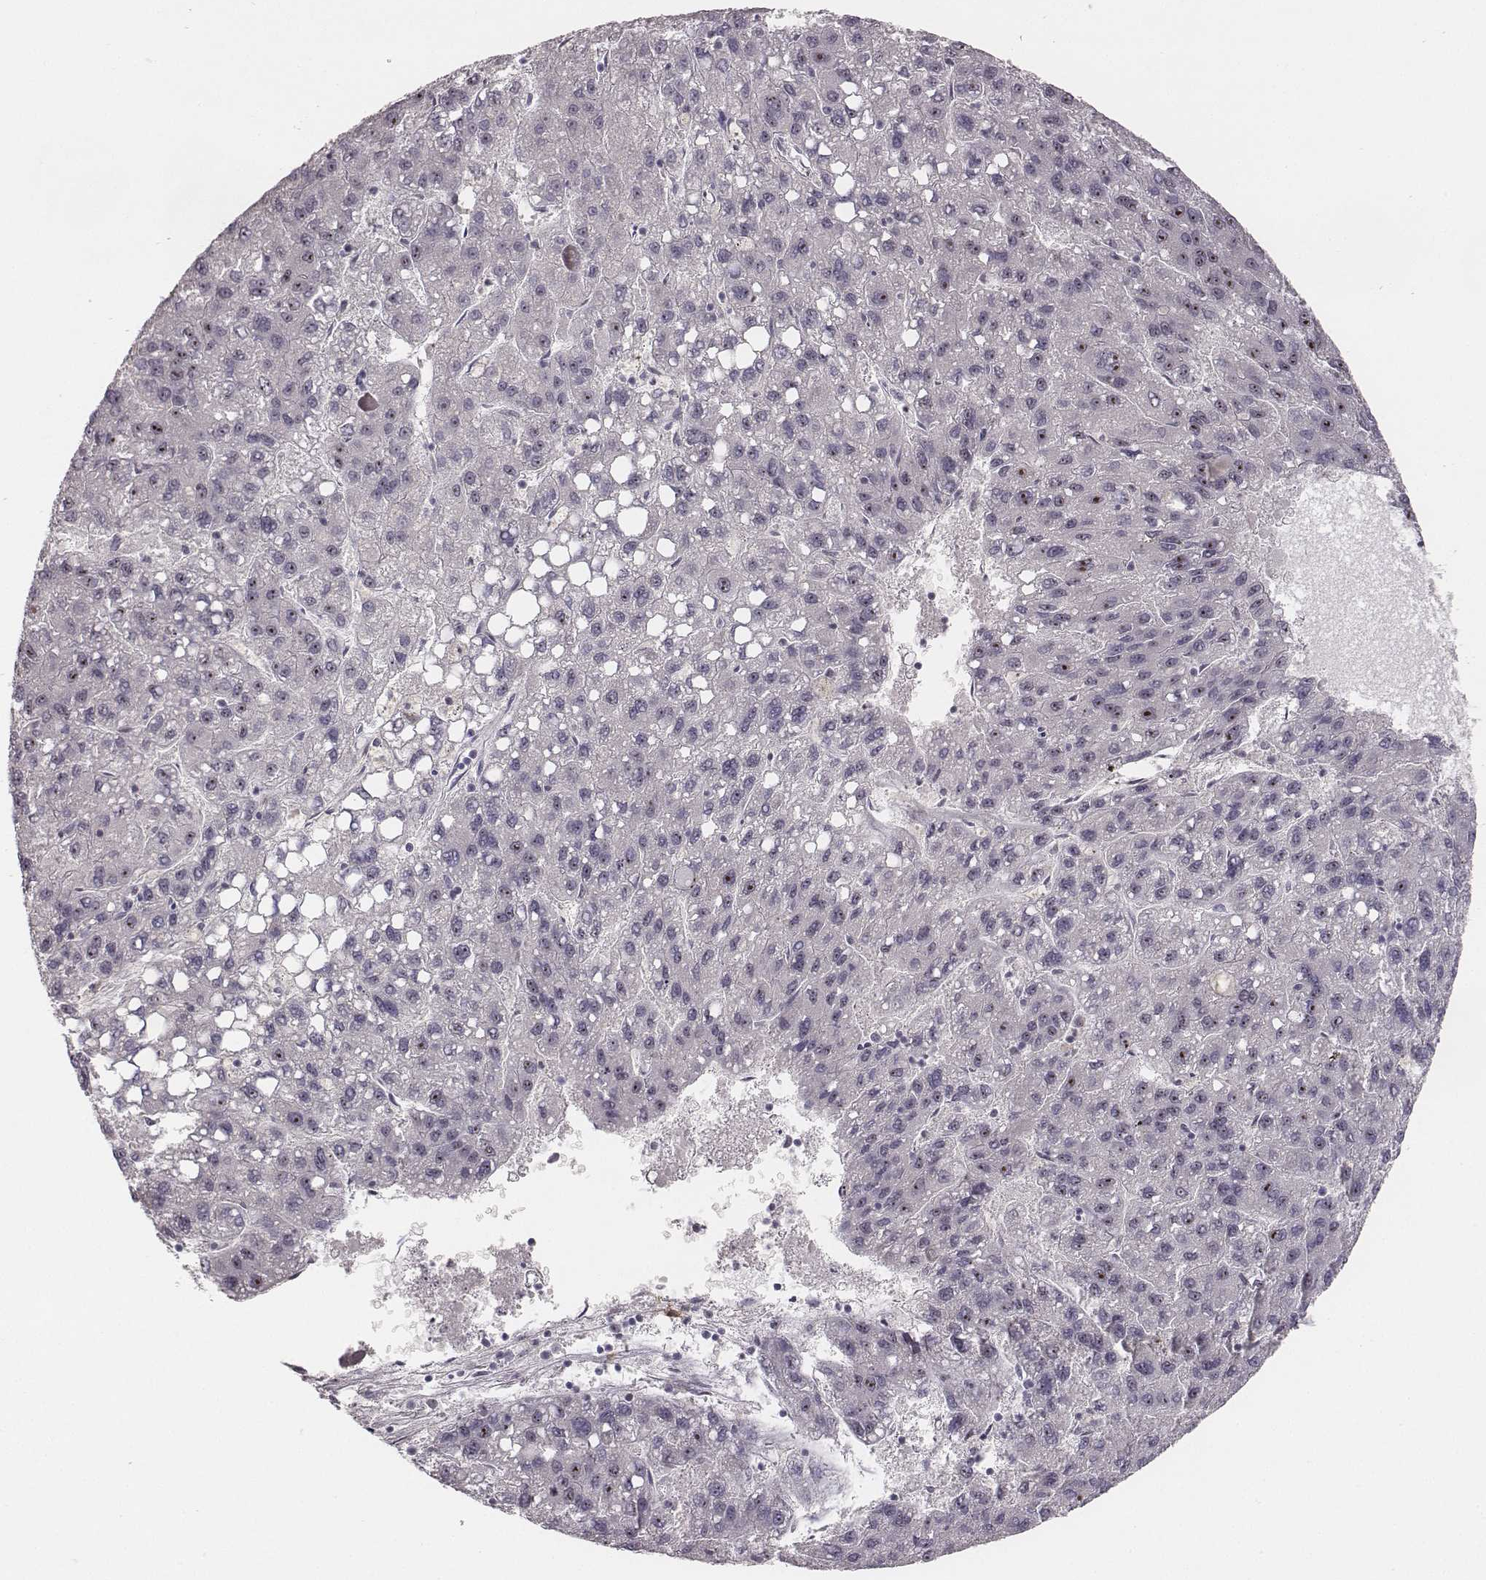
{"staining": {"intensity": "strong", "quantity": "<25%", "location": "nuclear"}, "tissue": "liver cancer", "cell_type": "Tumor cells", "image_type": "cancer", "snomed": [{"axis": "morphology", "description": "Carcinoma, Hepatocellular, NOS"}, {"axis": "topography", "description": "Liver"}], "caption": "Protein staining of liver hepatocellular carcinoma tissue reveals strong nuclear positivity in about <25% of tumor cells.", "gene": "NIFK", "patient": {"sex": "female", "age": 82}}